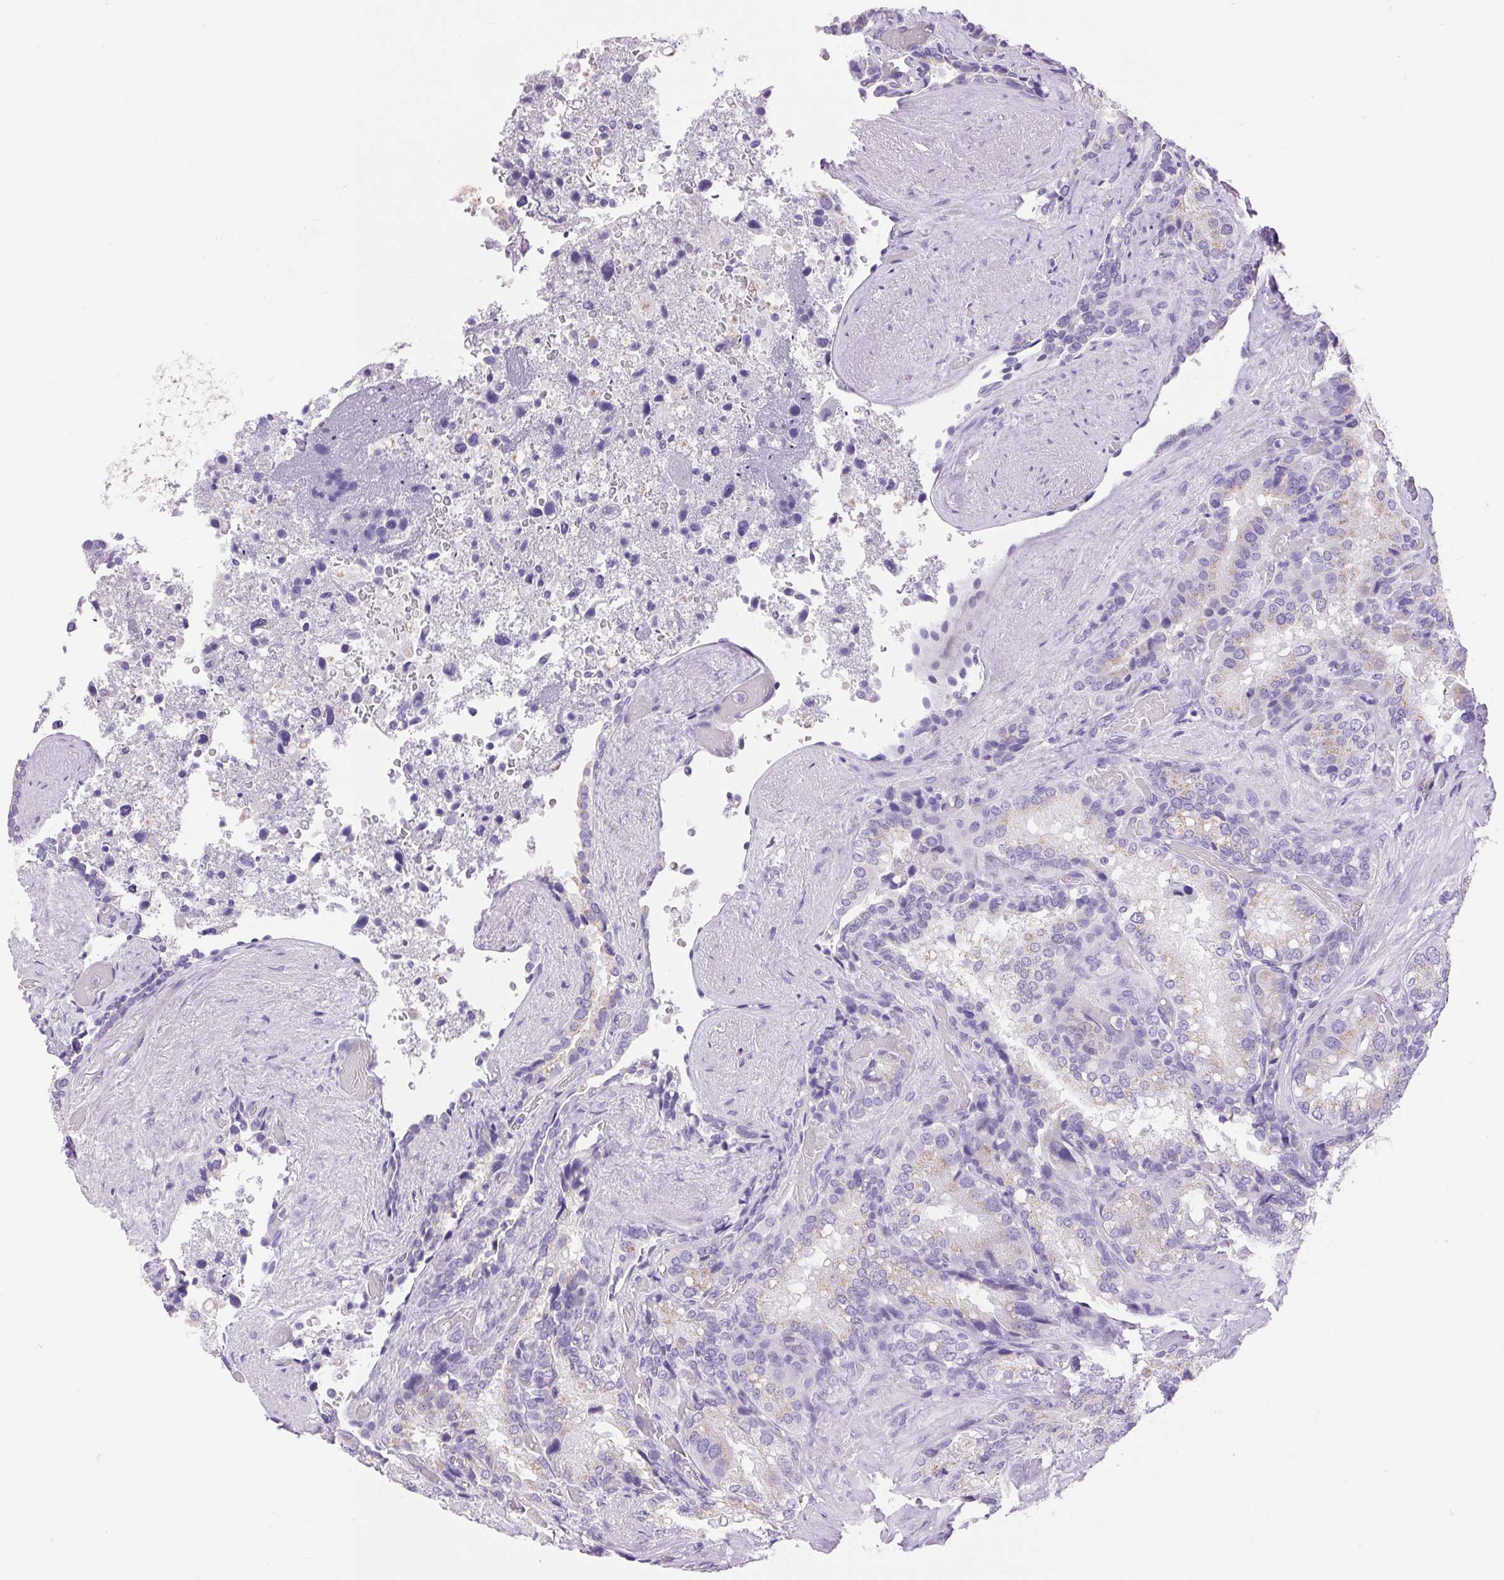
{"staining": {"intensity": "weak", "quantity": "<25%", "location": "cytoplasmic/membranous"}, "tissue": "seminal vesicle", "cell_type": "Glandular cells", "image_type": "normal", "snomed": [{"axis": "morphology", "description": "Normal tissue, NOS"}, {"axis": "topography", "description": "Seminal veicle"}], "caption": "This image is of unremarkable seminal vesicle stained with immunohistochemistry (IHC) to label a protein in brown with the nuclei are counter-stained blue. There is no staining in glandular cells. The staining was performed using DAB to visualize the protein expression in brown, while the nuclei were stained in blue with hematoxylin (Magnification: 20x).", "gene": "SERPINB3", "patient": {"sex": "male", "age": 60}}